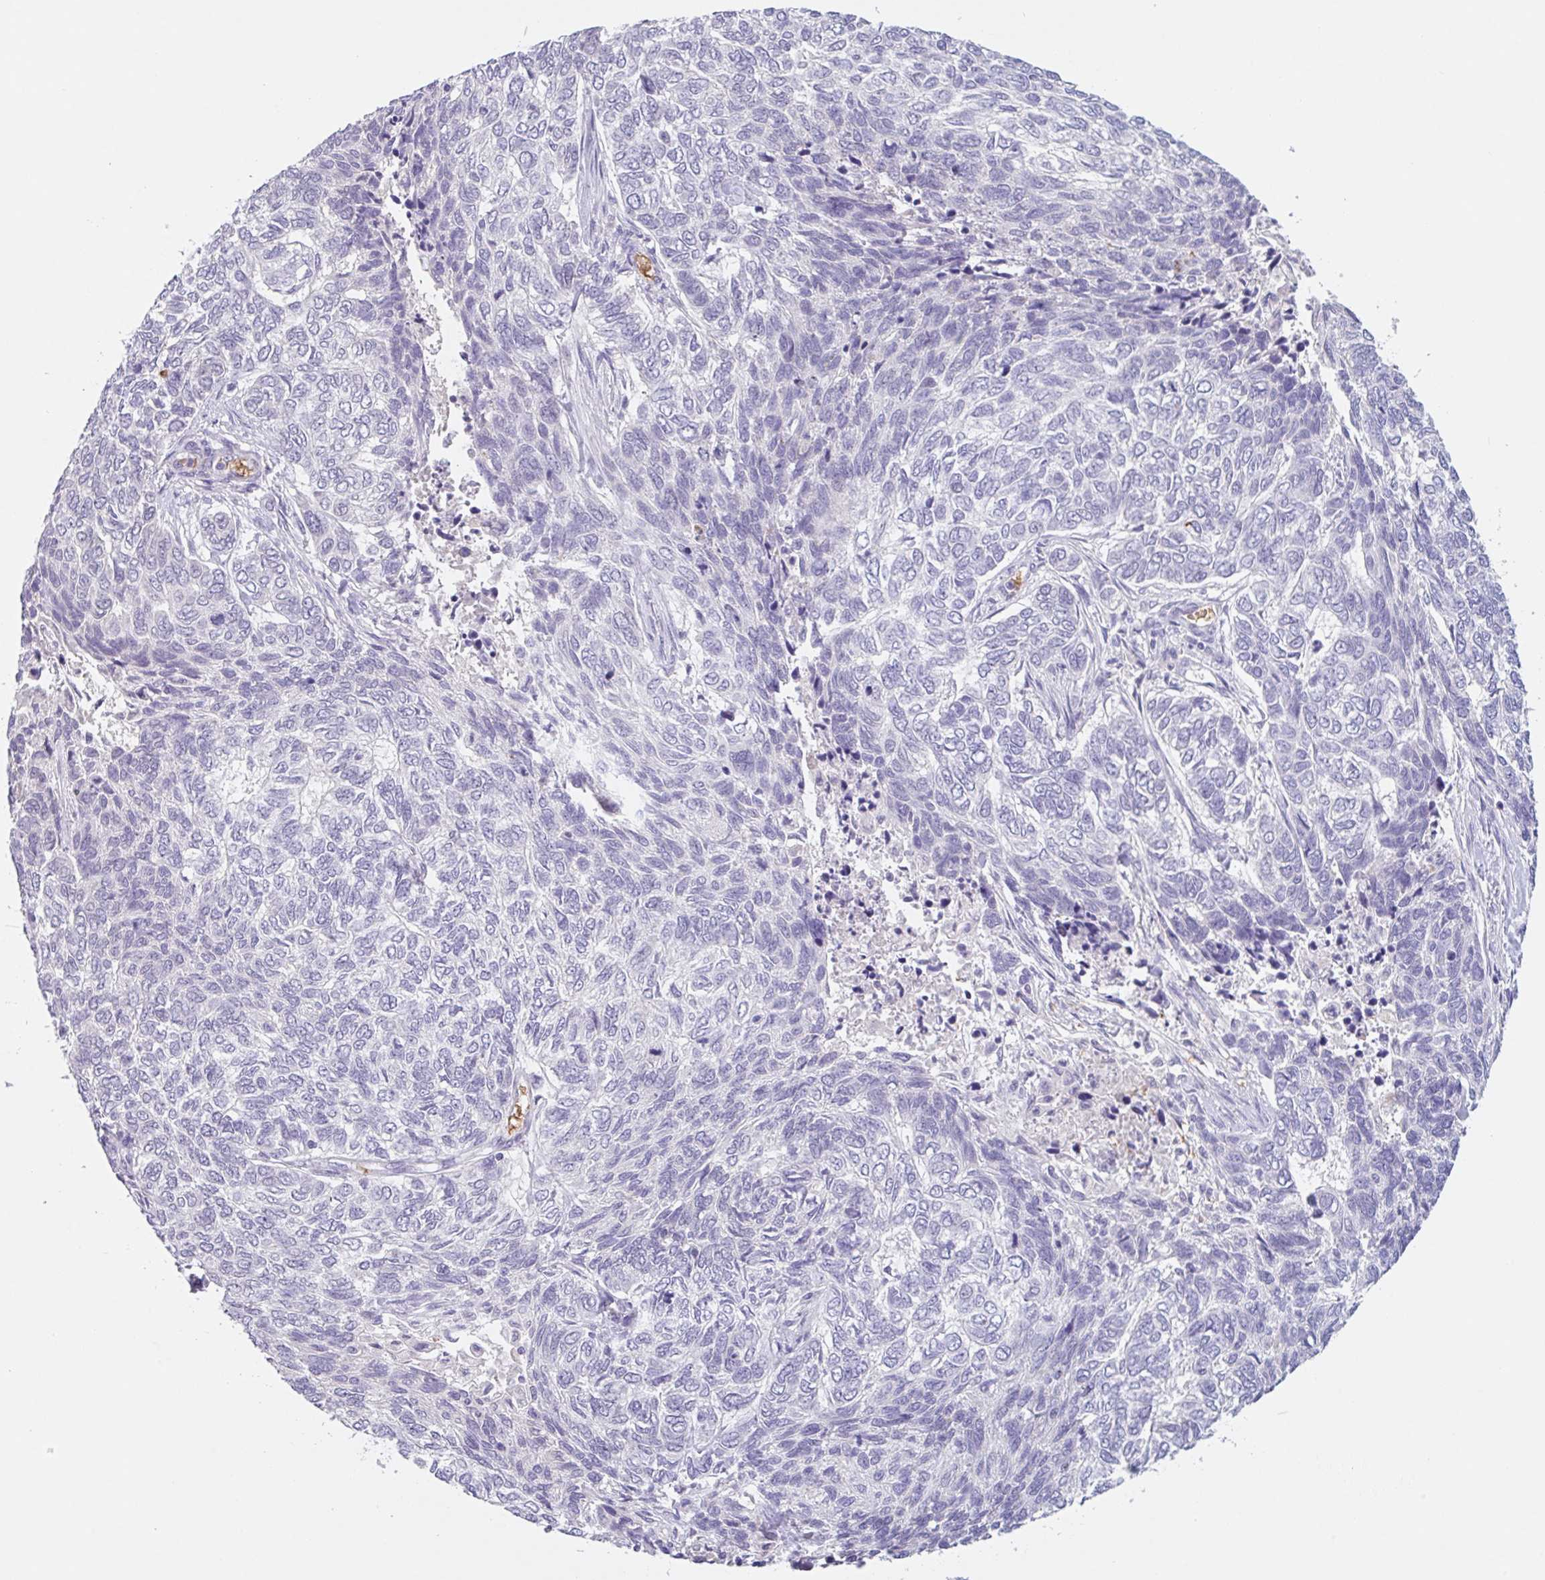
{"staining": {"intensity": "negative", "quantity": "none", "location": "none"}, "tissue": "skin cancer", "cell_type": "Tumor cells", "image_type": "cancer", "snomed": [{"axis": "morphology", "description": "Basal cell carcinoma"}, {"axis": "topography", "description": "Skin"}], "caption": "A micrograph of human skin basal cell carcinoma is negative for staining in tumor cells.", "gene": "RHAG", "patient": {"sex": "female", "age": 65}}